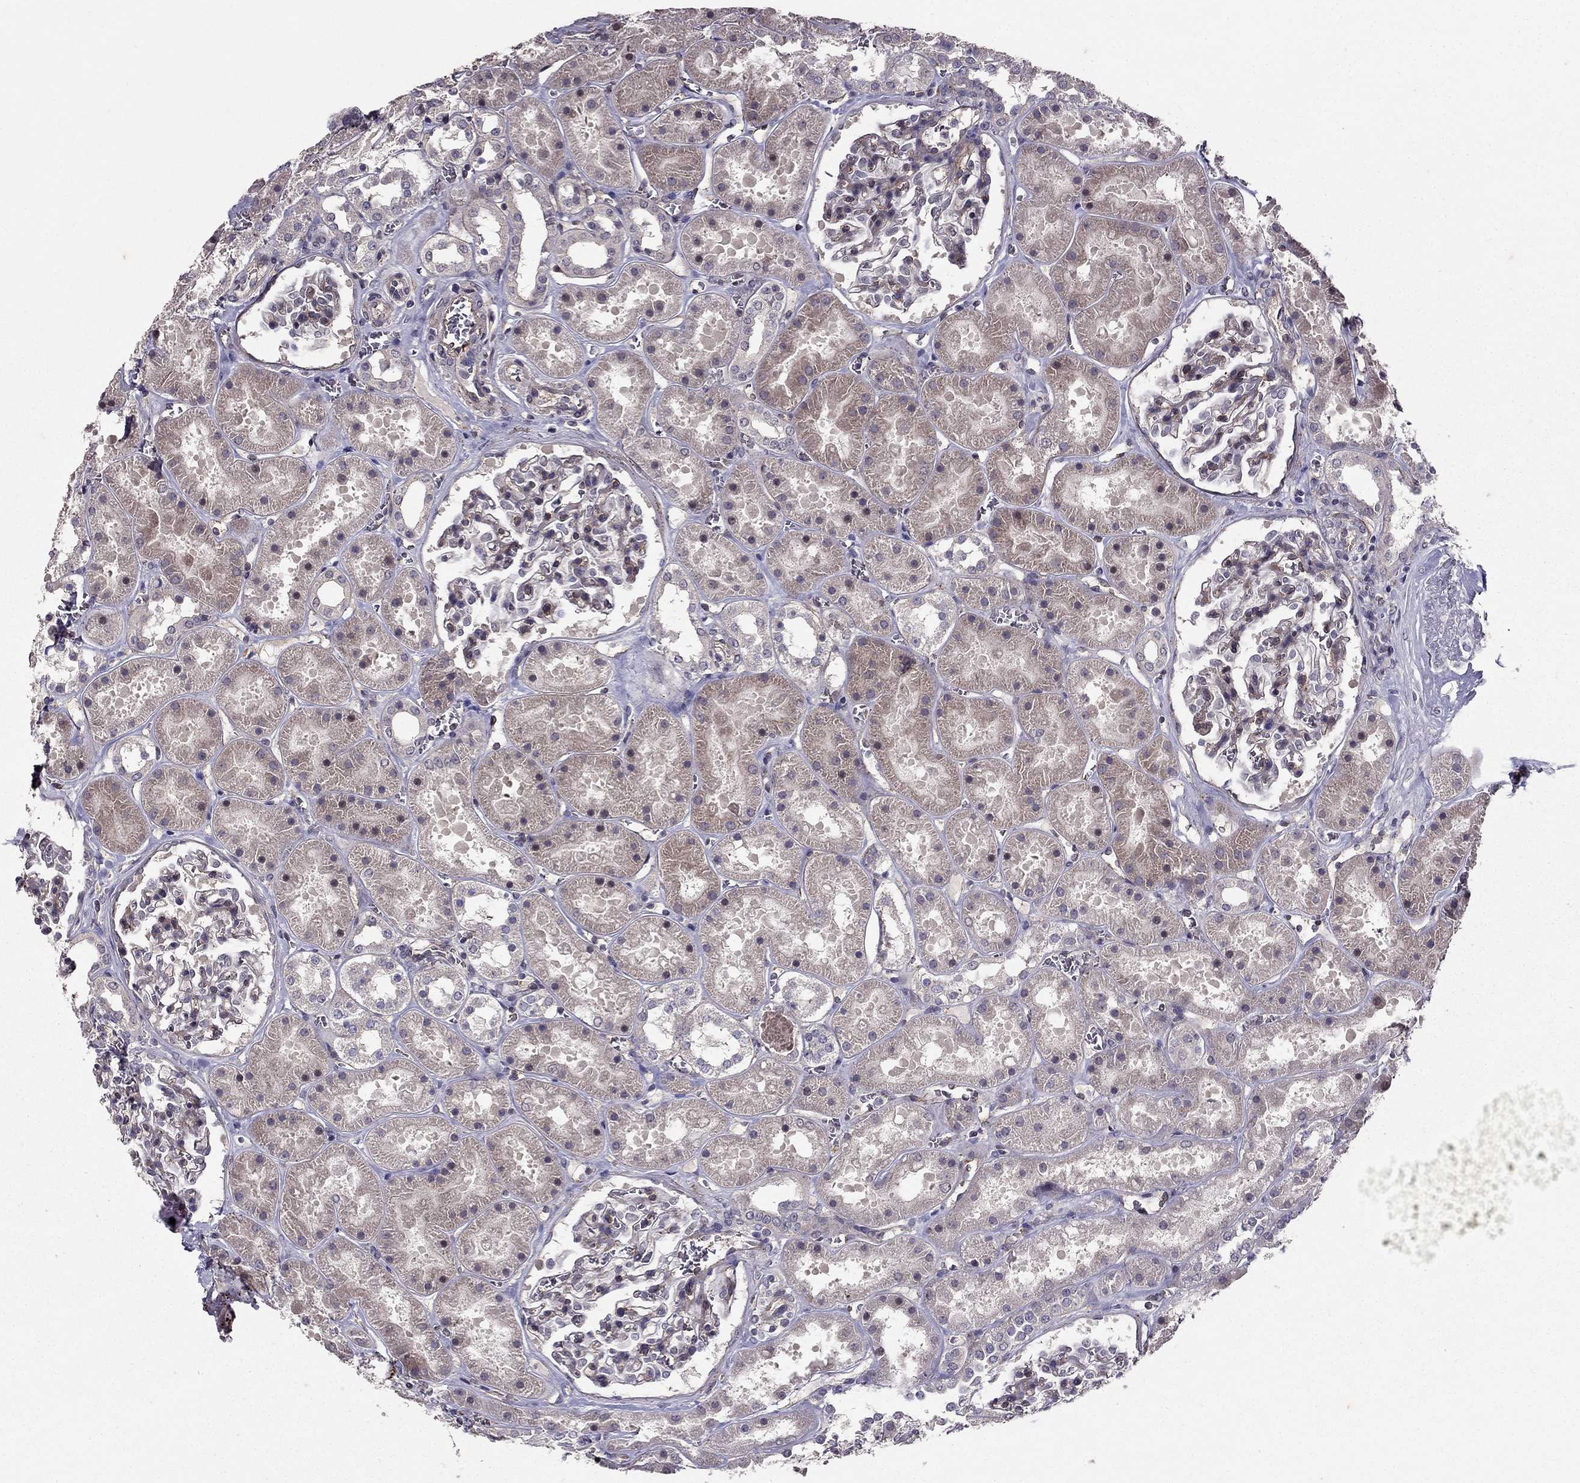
{"staining": {"intensity": "moderate", "quantity": "25%-75%", "location": "cytoplasmic/membranous"}, "tissue": "kidney", "cell_type": "Cells in glomeruli", "image_type": "normal", "snomed": [{"axis": "morphology", "description": "Normal tissue, NOS"}, {"axis": "topography", "description": "Kidney"}], "caption": "An image showing moderate cytoplasmic/membranous staining in about 25%-75% of cells in glomeruli in unremarkable kidney, as visualized by brown immunohistochemical staining.", "gene": "RASIP1", "patient": {"sex": "female", "age": 41}}